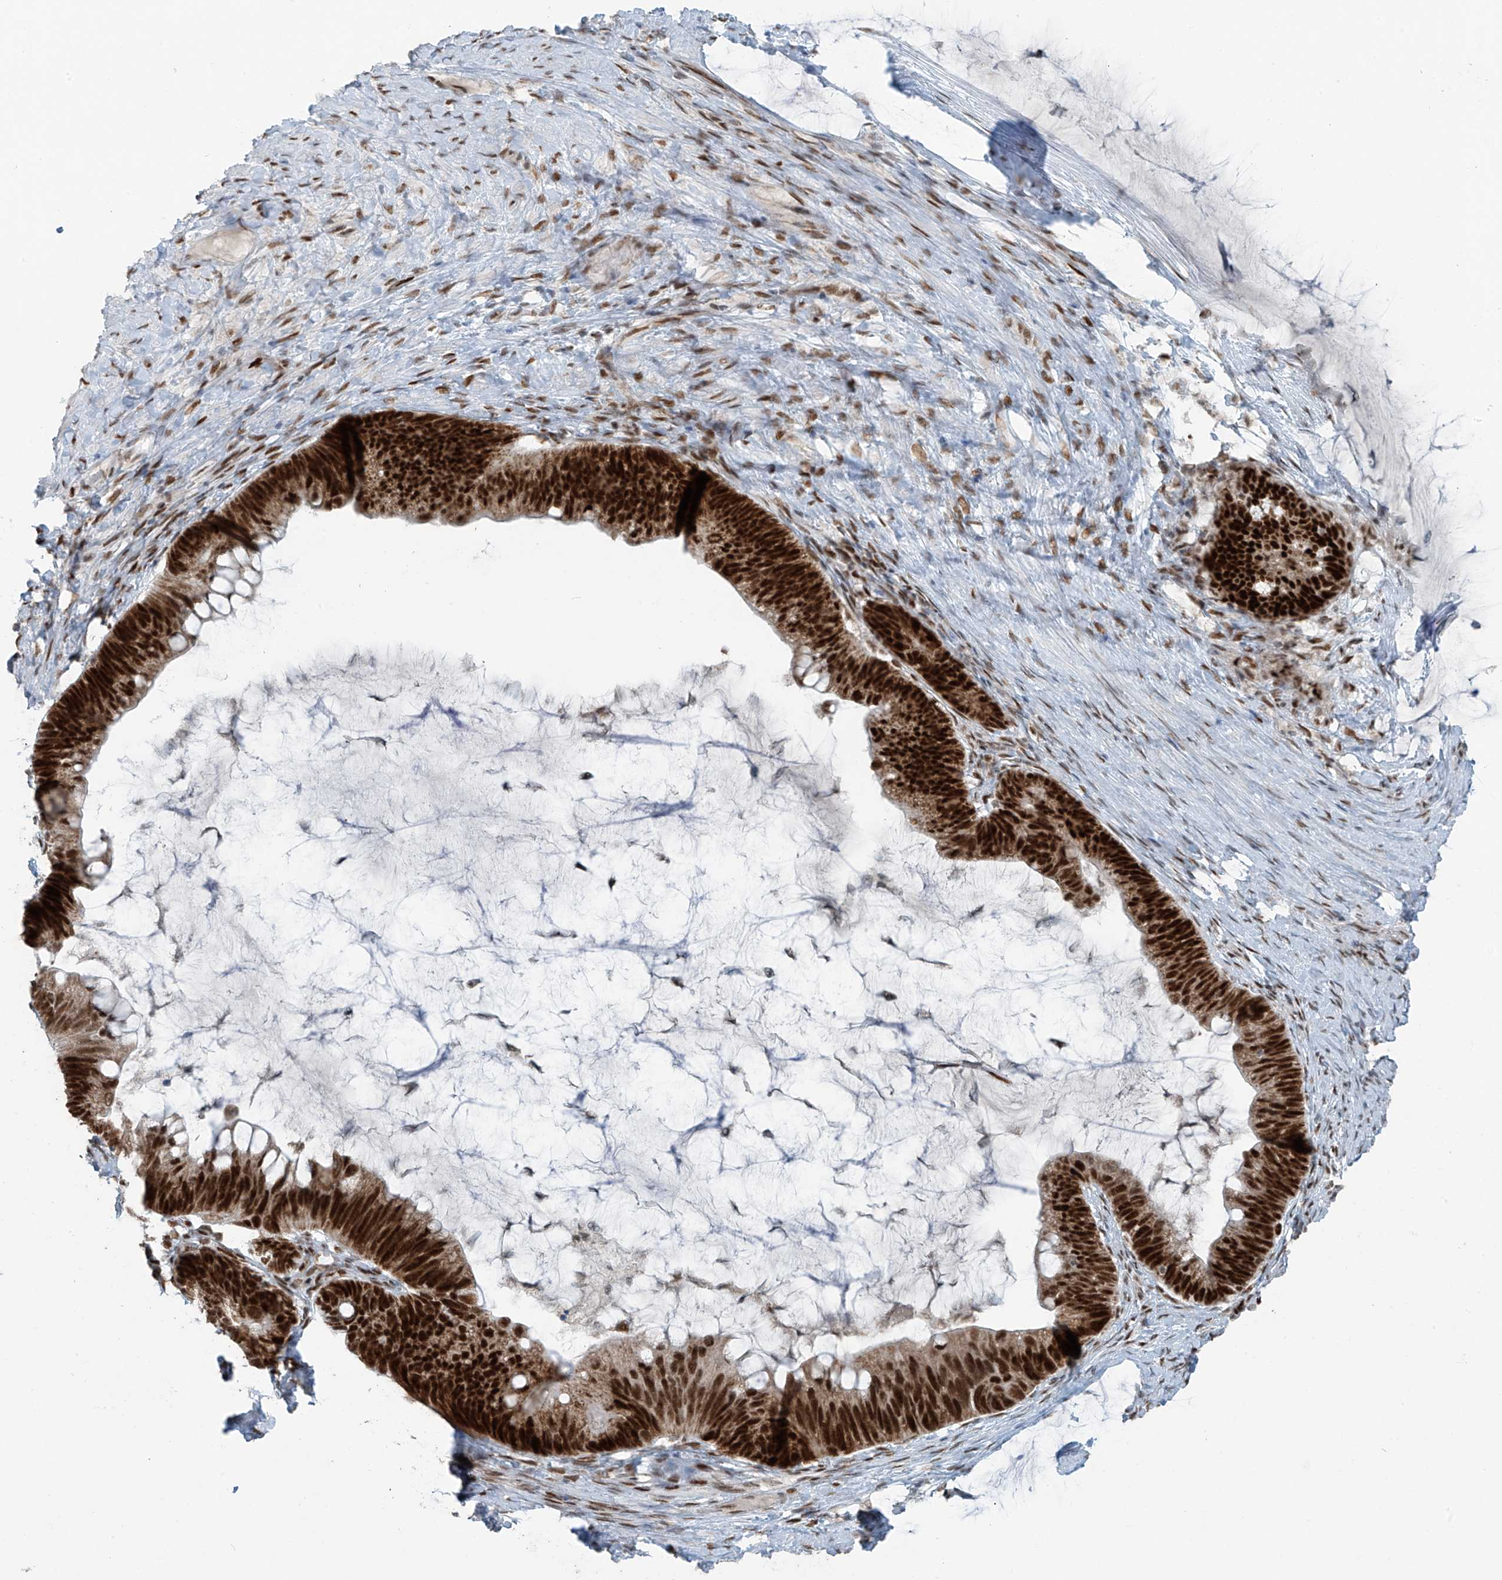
{"staining": {"intensity": "strong", "quantity": ">75%", "location": "nuclear"}, "tissue": "ovarian cancer", "cell_type": "Tumor cells", "image_type": "cancer", "snomed": [{"axis": "morphology", "description": "Cystadenocarcinoma, mucinous, NOS"}, {"axis": "topography", "description": "Ovary"}], "caption": "An immunohistochemistry histopathology image of tumor tissue is shown. Protein staining in brown shows strong nuclear positivity in ovarian cancer (mucinous cystadenocarcinoma) within tumor cells.", "gene": "WRNIP1", "patient": {"sex": "female", "age": 61}}